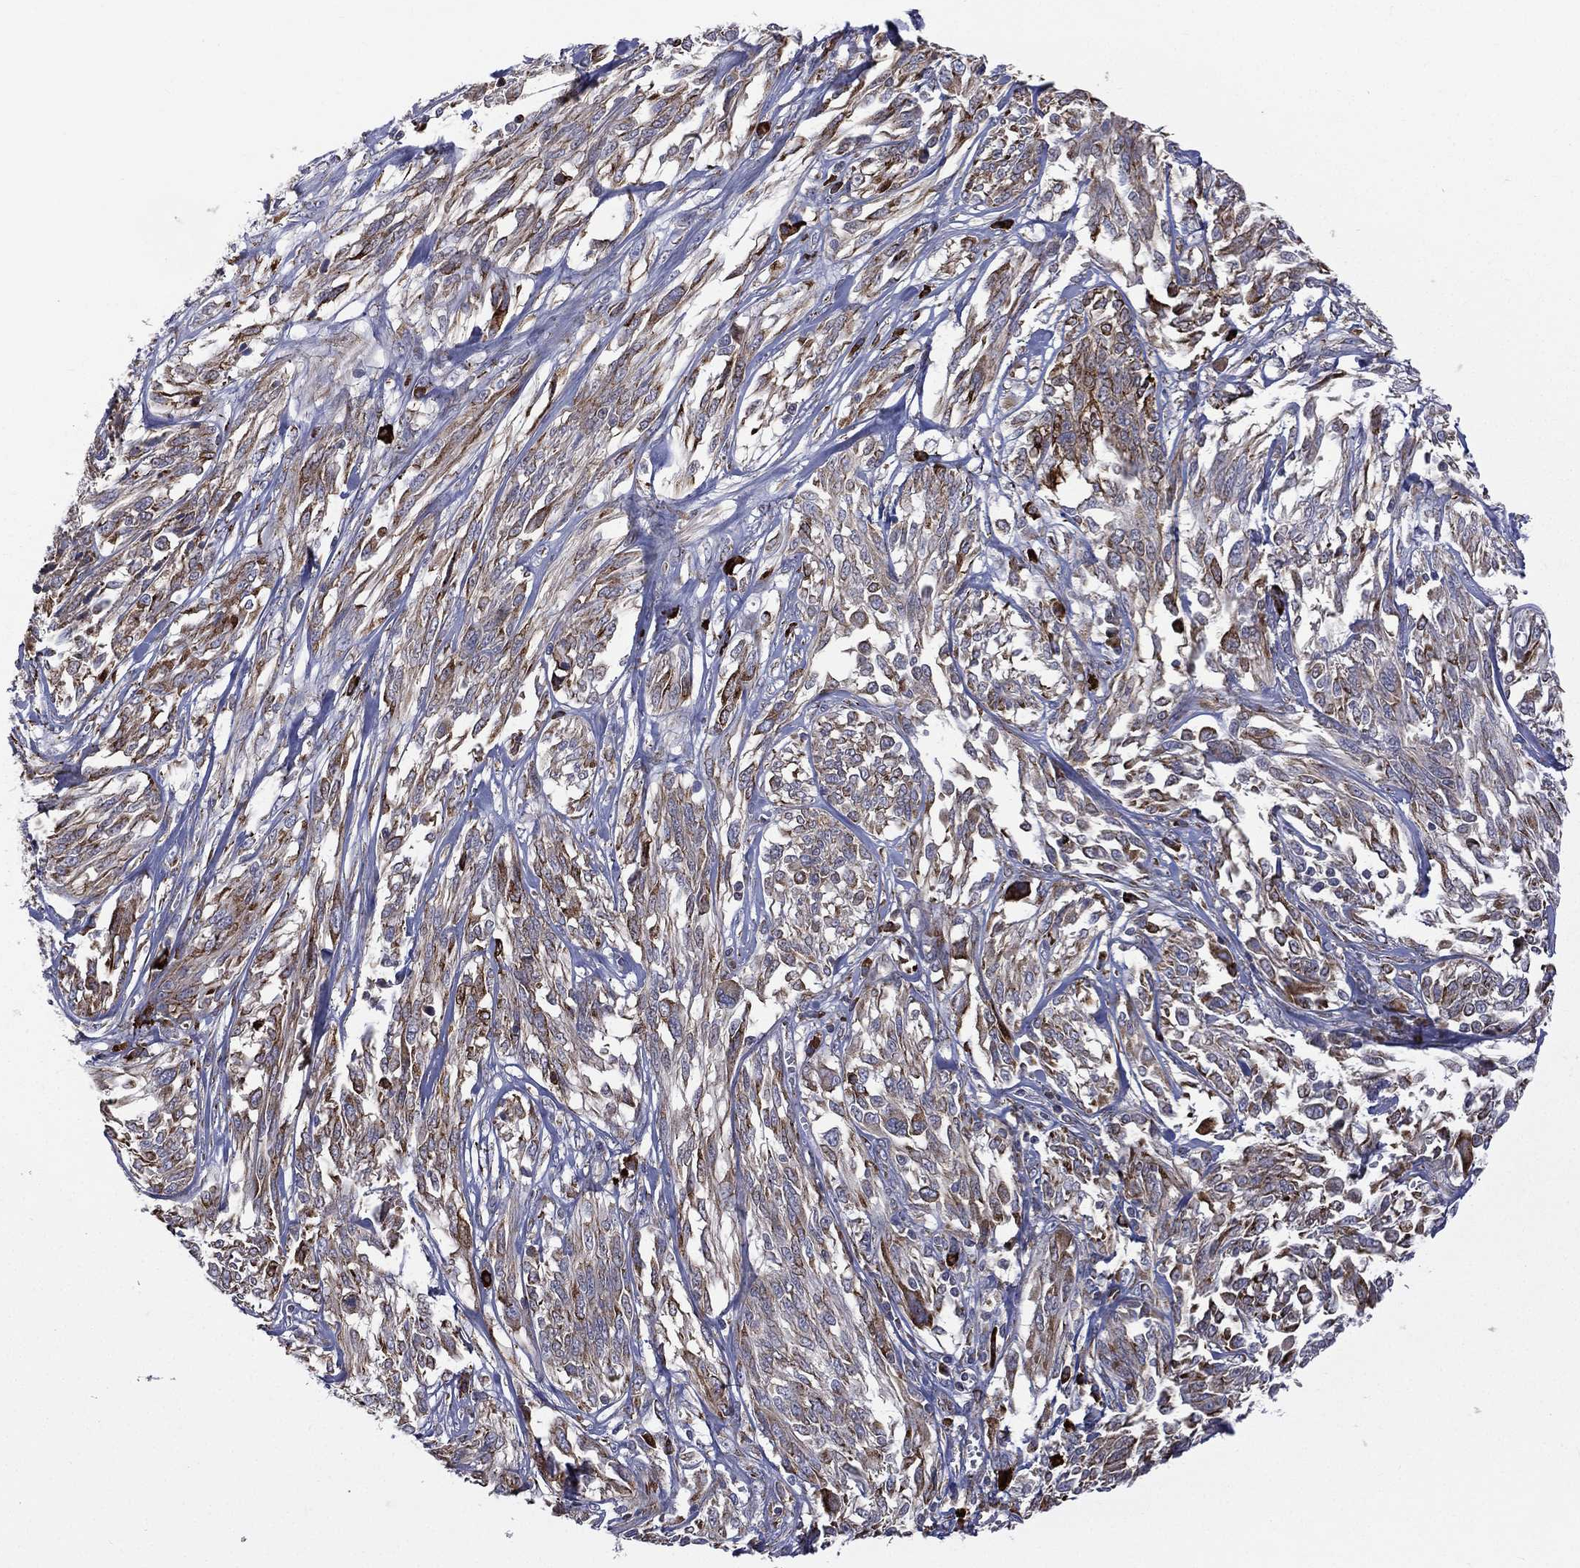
{"staining": {"intensity": "moderate", "quantity": ">75%", "location": "cytoplasmic/membranous"}, "tissue": "melanoma", "cell_type": "Tumor cells", "image_type": "cancer", "snomed": [{"axis": "morphology", "description": "Malignant melanoma, NOS"}, {"axis": "topography", "description": "Skin"}], "caption": "Tumor cells exhibit medium levels of moderate cytoplasmic/membranous staining in about >75% of cells in melanoma. (Stains: DAB (3,3'-diaminobenzidine) in brown, nuclei in blue, Microscopy: brightfield microscopy at high magnification).", "gene": "C20orf96", "patient": {"sex": "female", "age": 91}}